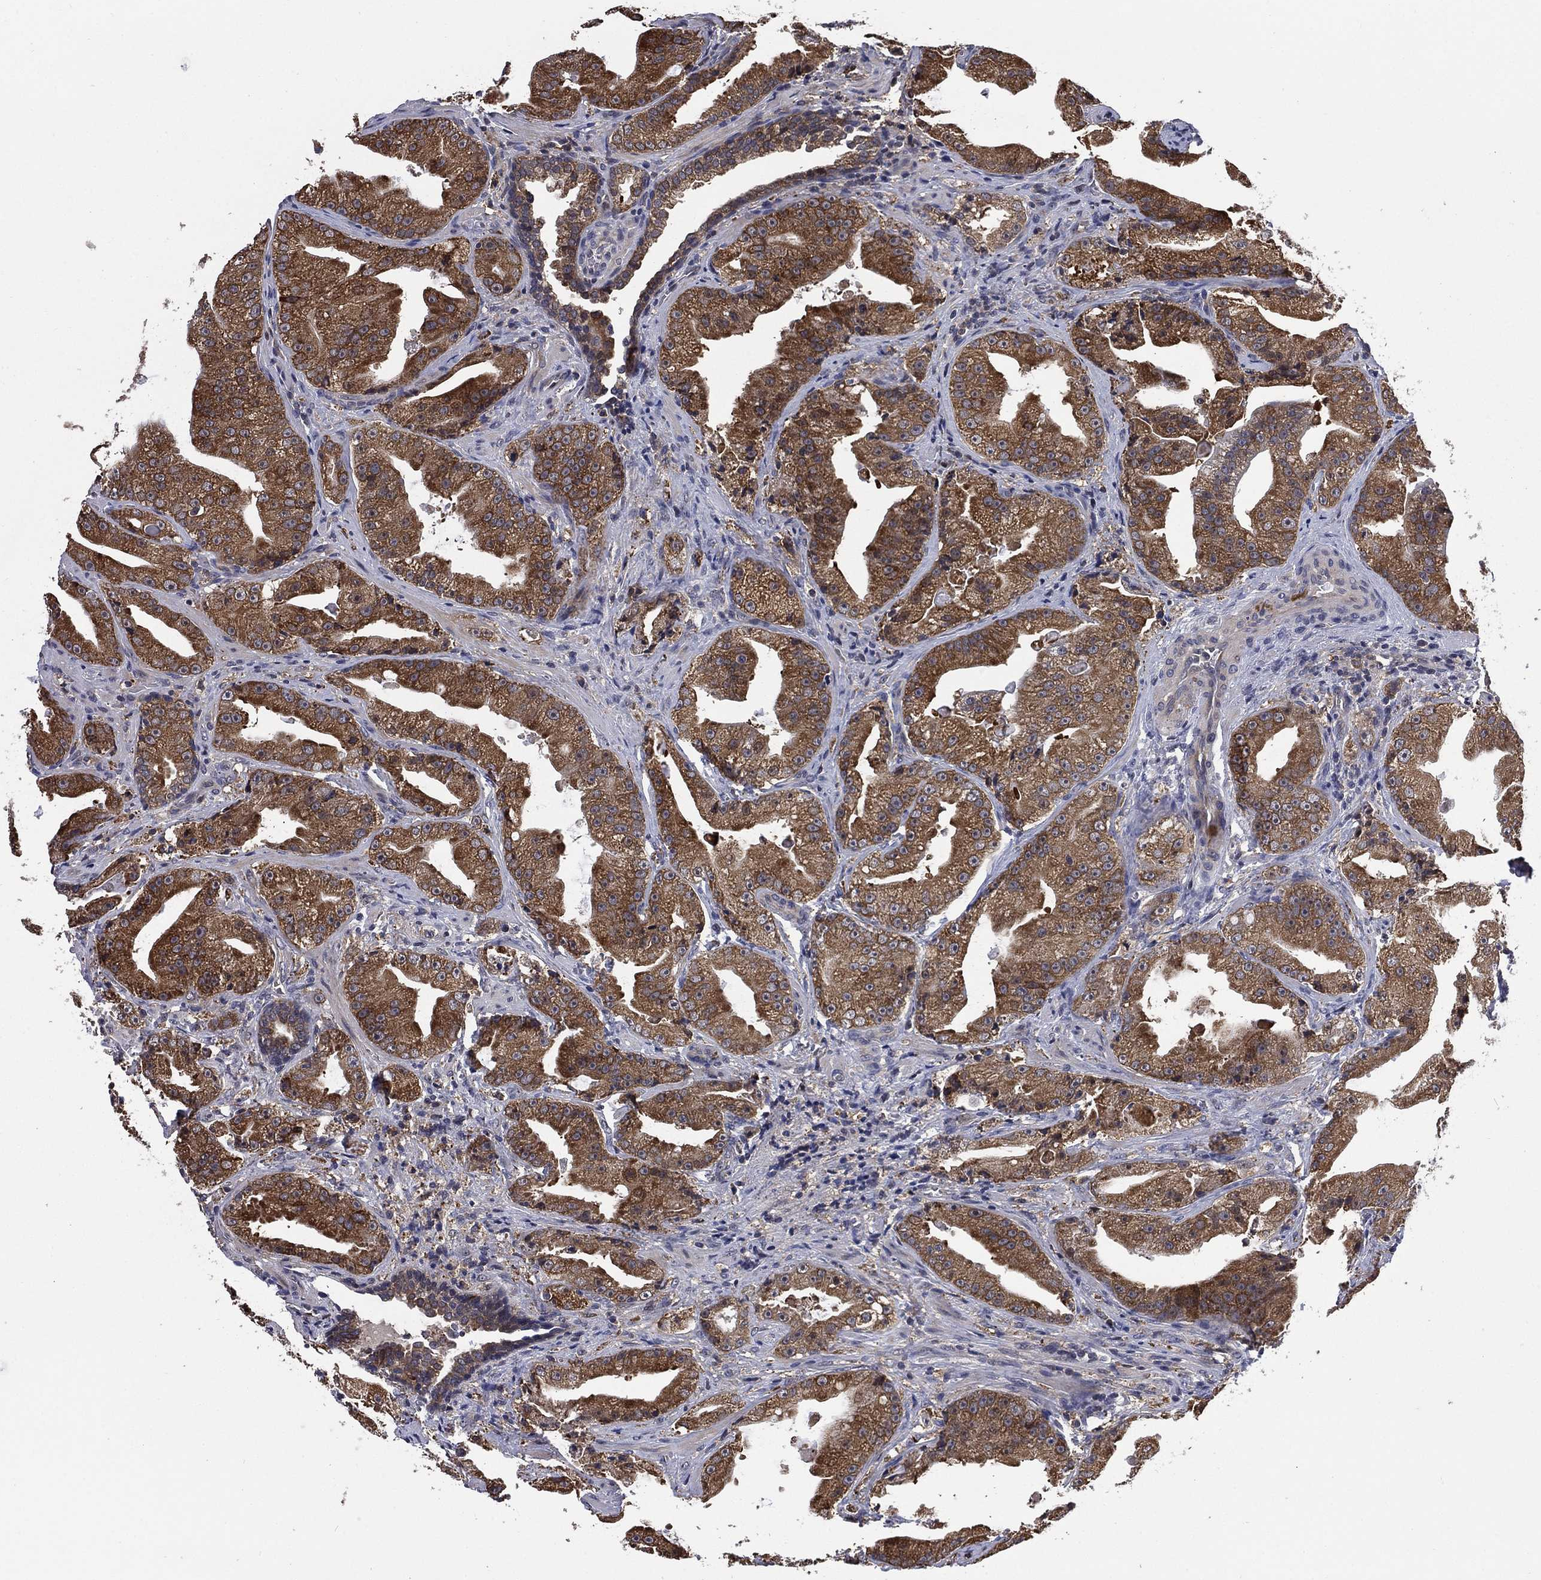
{"staining": {"intensity": "moderate", "quantity": "25%-75%", "location": "cytoplasmic/membranous"}, "tissue": "prostate cancer", "cell_type": "Tumor cells", "image_type": "cancer", "snomed": [{"axis": "morphology", "description": "Adenocarcinoma, Low grade"}, {"axis": "topography", "description": "Prostate"}], "caption": "Tumor cells demonstrate medium levels of moderate cytoplasmic/membranous positivity in approximately 25%-75% of cells in prostate cancer (low-grade adenocarcinoma).", "gene": "SELENOO", "patient": {"sex": "male", "age": 62}}